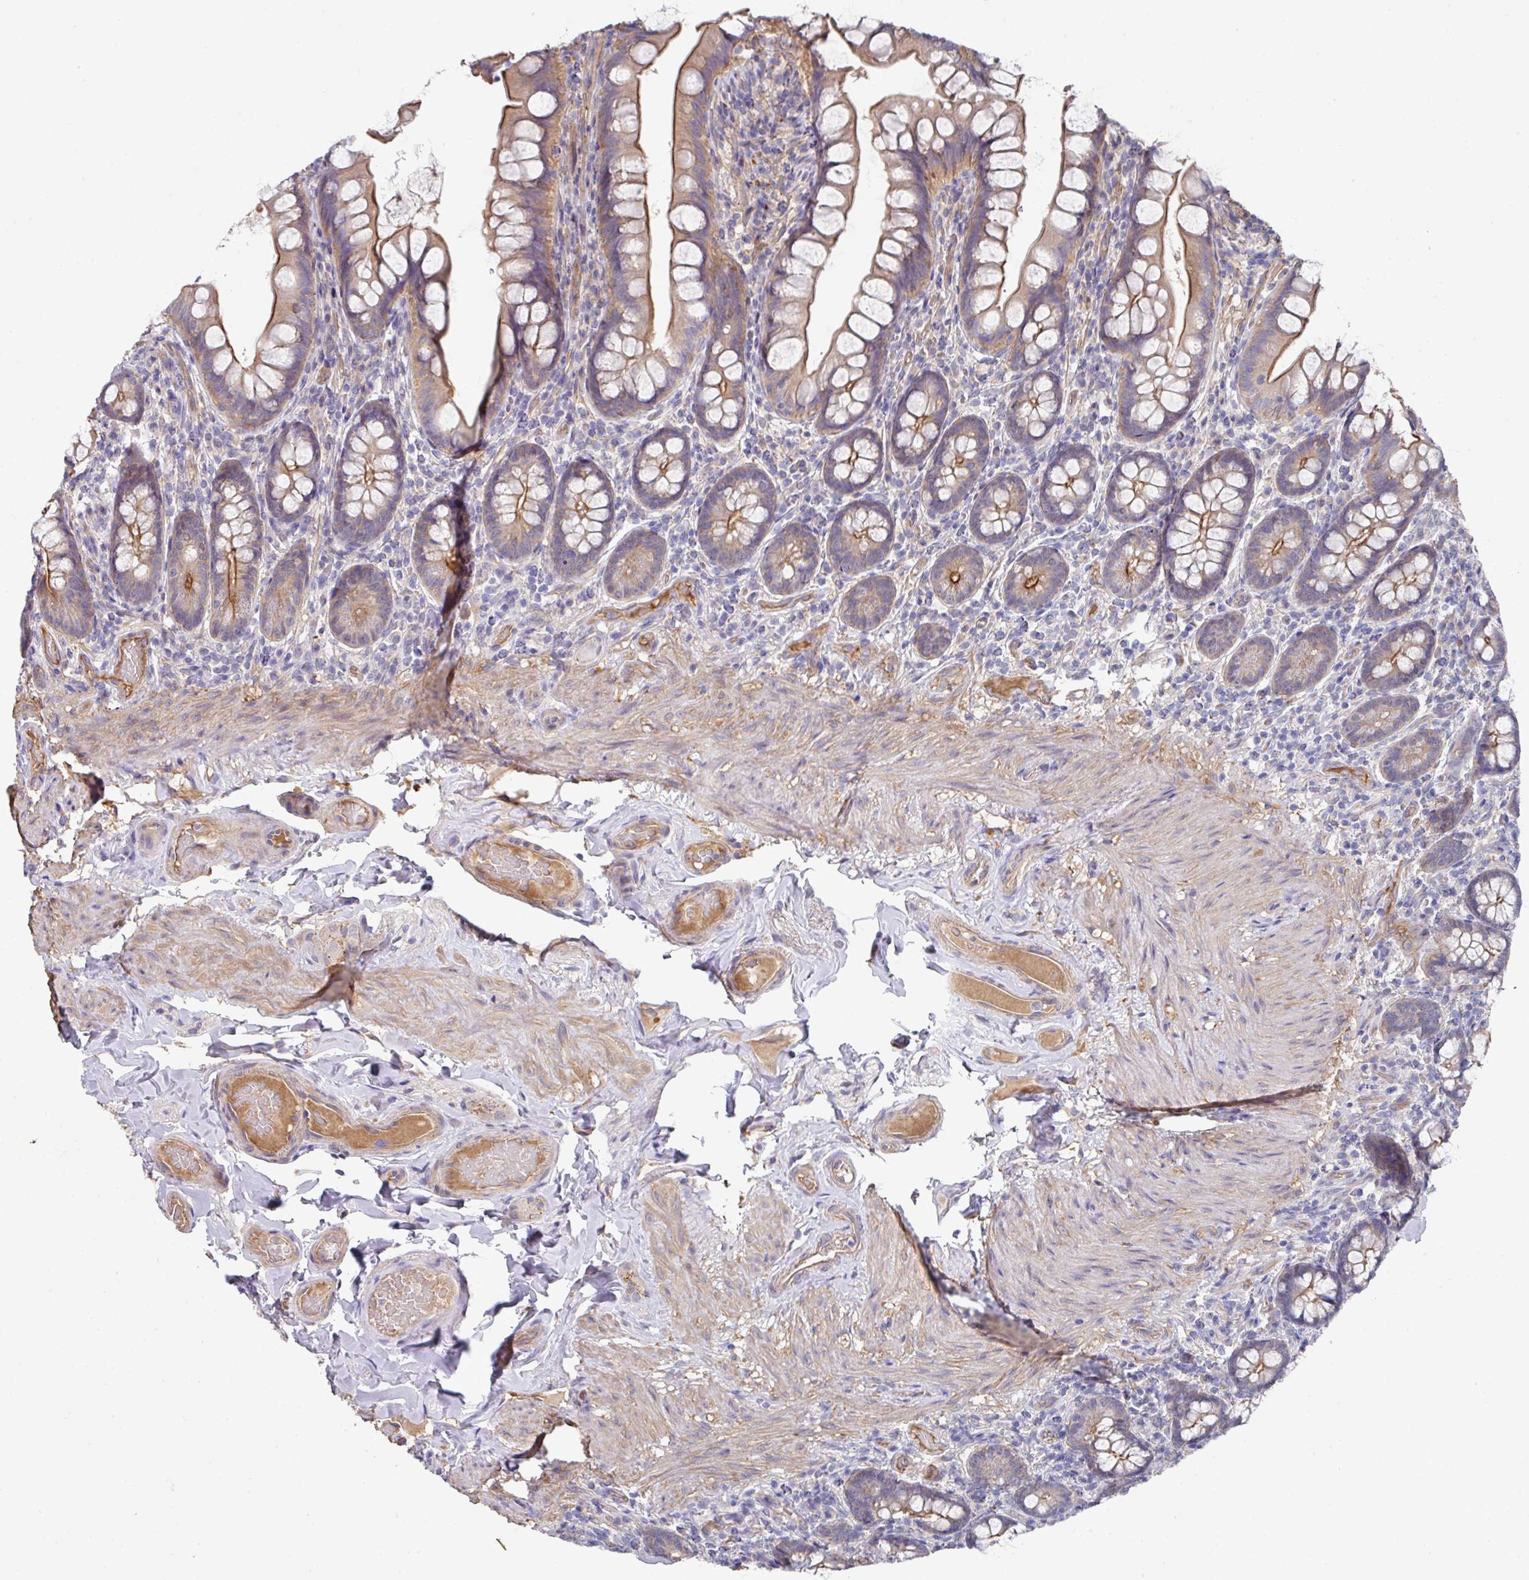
{"staining": {"intensity": "strong", "quantity": "25%-75%", "location": "cytoplasmic/membranous"}, "tissue": "small intestine", "cell_type": "Glandular cells", "image_type": "normal", "snomed": [{"axis": "morphology", "description": "Normal tissue, NOS"}, {"axis": "topography", "description": "Small intestine"}], "caption": "Benign small intestine displays strong cytoplasmic/membranous positivity in approximately 25%-75% of glandular cells.", "gene": "PRR5", "patient": {"sex": "male", "age": 70}}